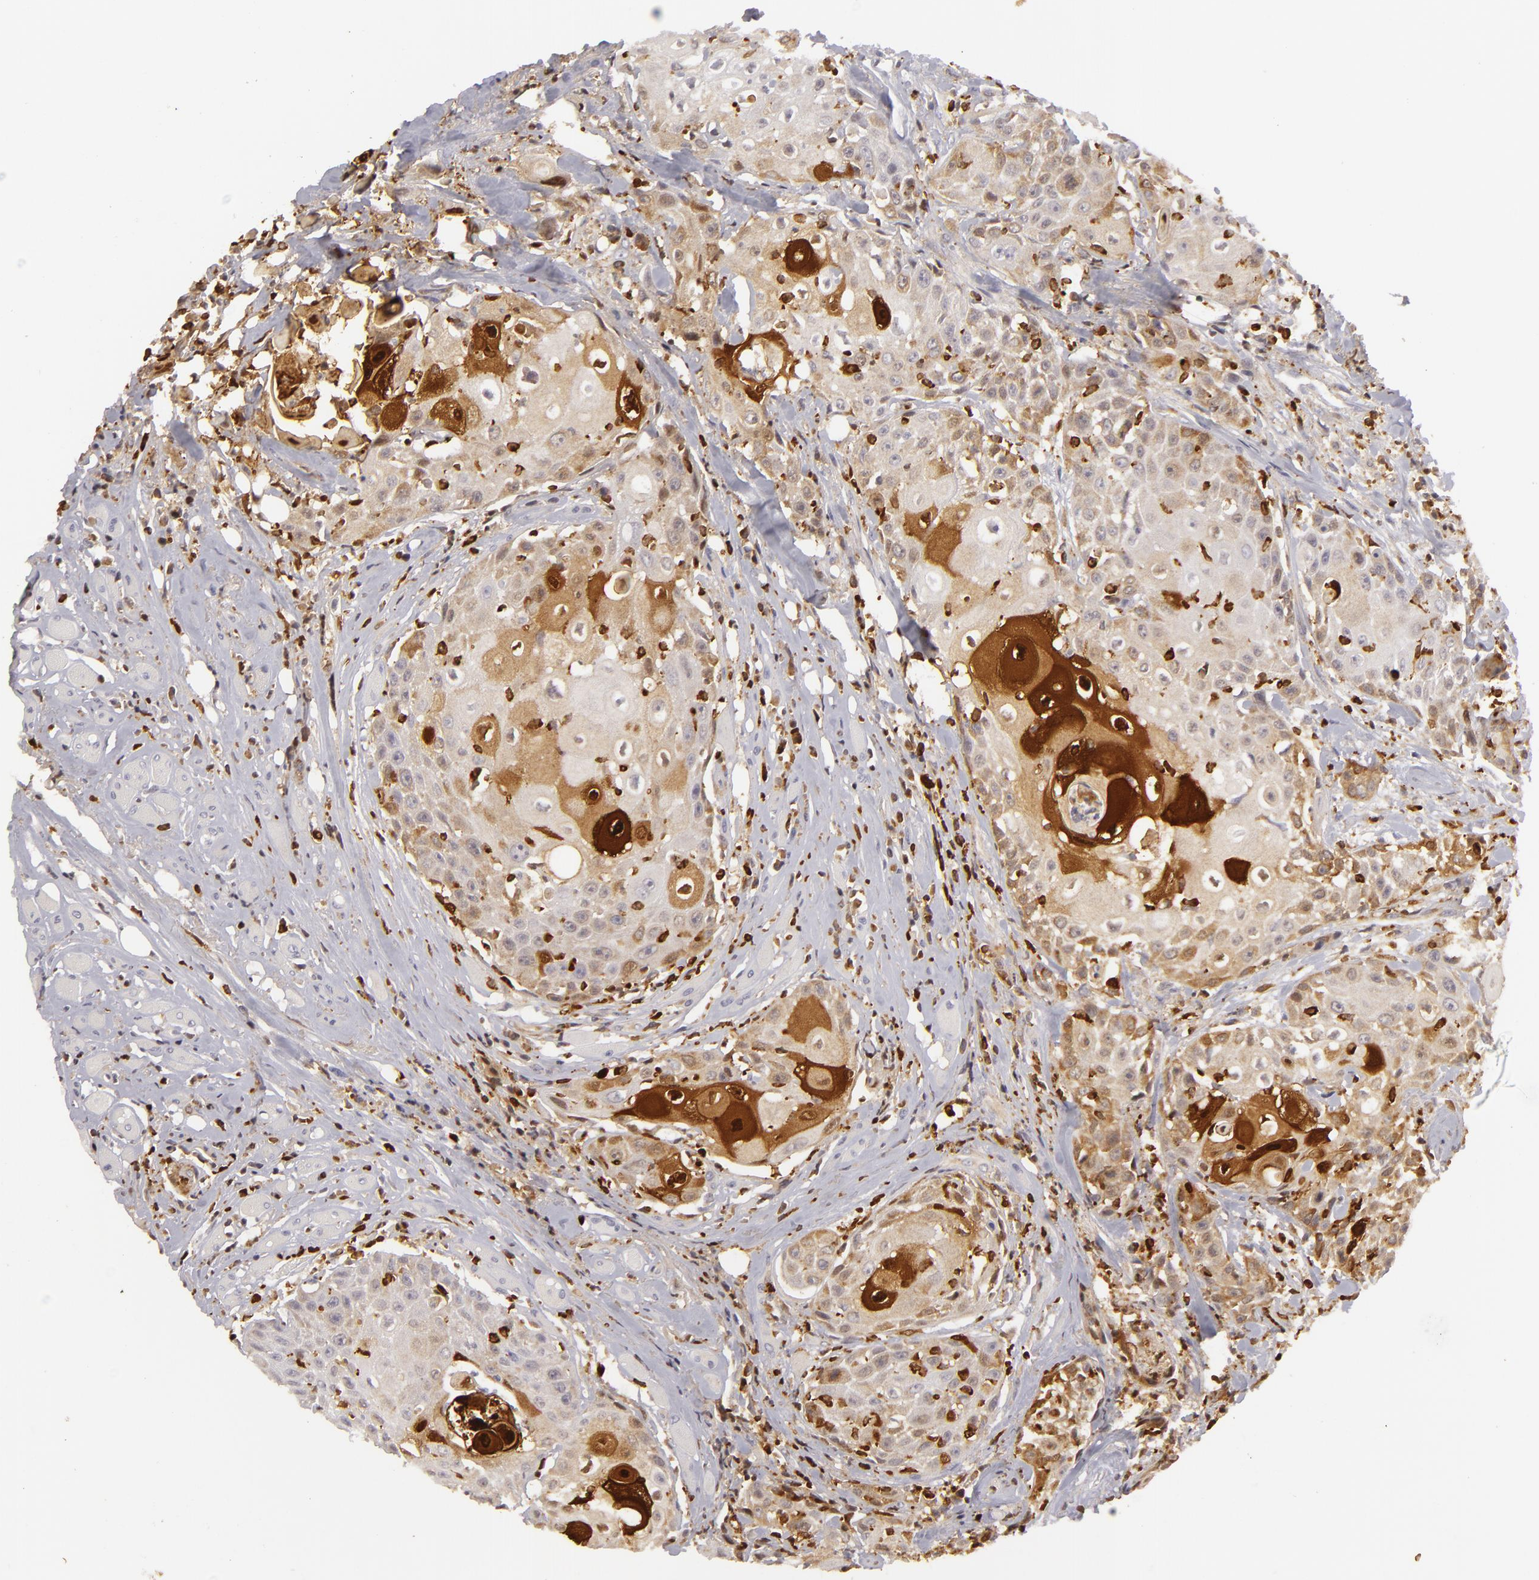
{"staining": {"intensity": "strong", "quantity": "25%-75%", "location": "cytoplasmic/membranous,nuclear"}, "tissue": "head and neck cancer", "cell_type": "Tumor cells", "image_type": "cancer", "snomed": [{"axis": "morphology", "description": "Squamous cell carcinoma, NOS"}, {"axis": "topography", "description": "Oral tissue"}, {"axis": "topography", "description": "Head-Neck"}], "caption": "Protein positivity by immunohistochemistry (IHC) reveals strong cytoplasmic/membranous and nuclear staining in about 25%-75% of tumor cells in head and neck squamous cell carcinoma.", "gene": "APOBEC3G", "patient": {"sex": "female", "age": 82}}